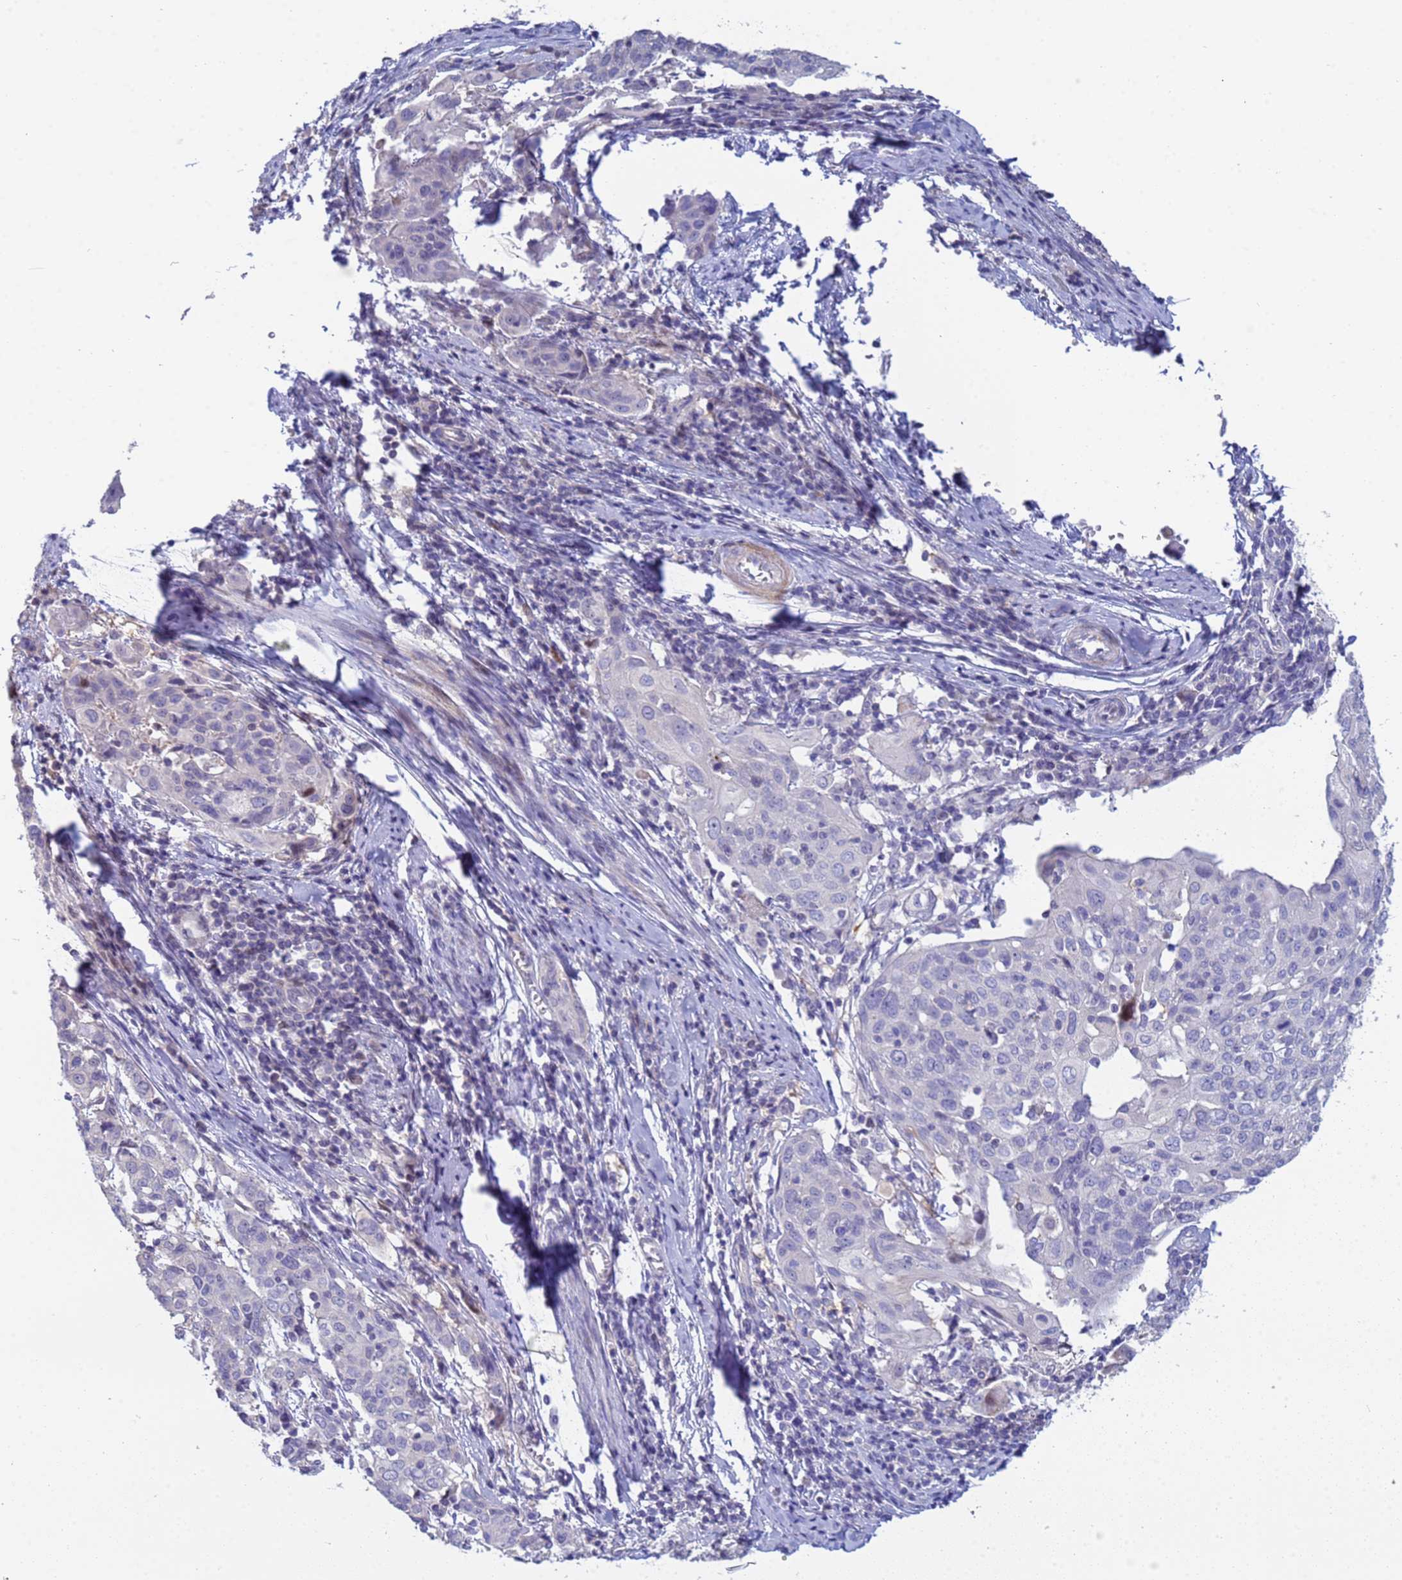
{"staining": {"intensity": "negative", "quantity": "none", "location": "none"}, "tissue": "cervical cancer", "cell_type": "Tumor cells", "image_type": "cancer", "snomed": [{"axis": "morphology", "description": "Squamous cell carcinoma, NOS"}, {"axis": "topography", "description": "Cervix"}], "caption": "Tumor cells show no significant protein expression in cervical cancer. (Brightfield microscopy of DAB IHC at high magnification).", "gene": "PPP6R1", "patient": {"sex": "female", "age": 67}}